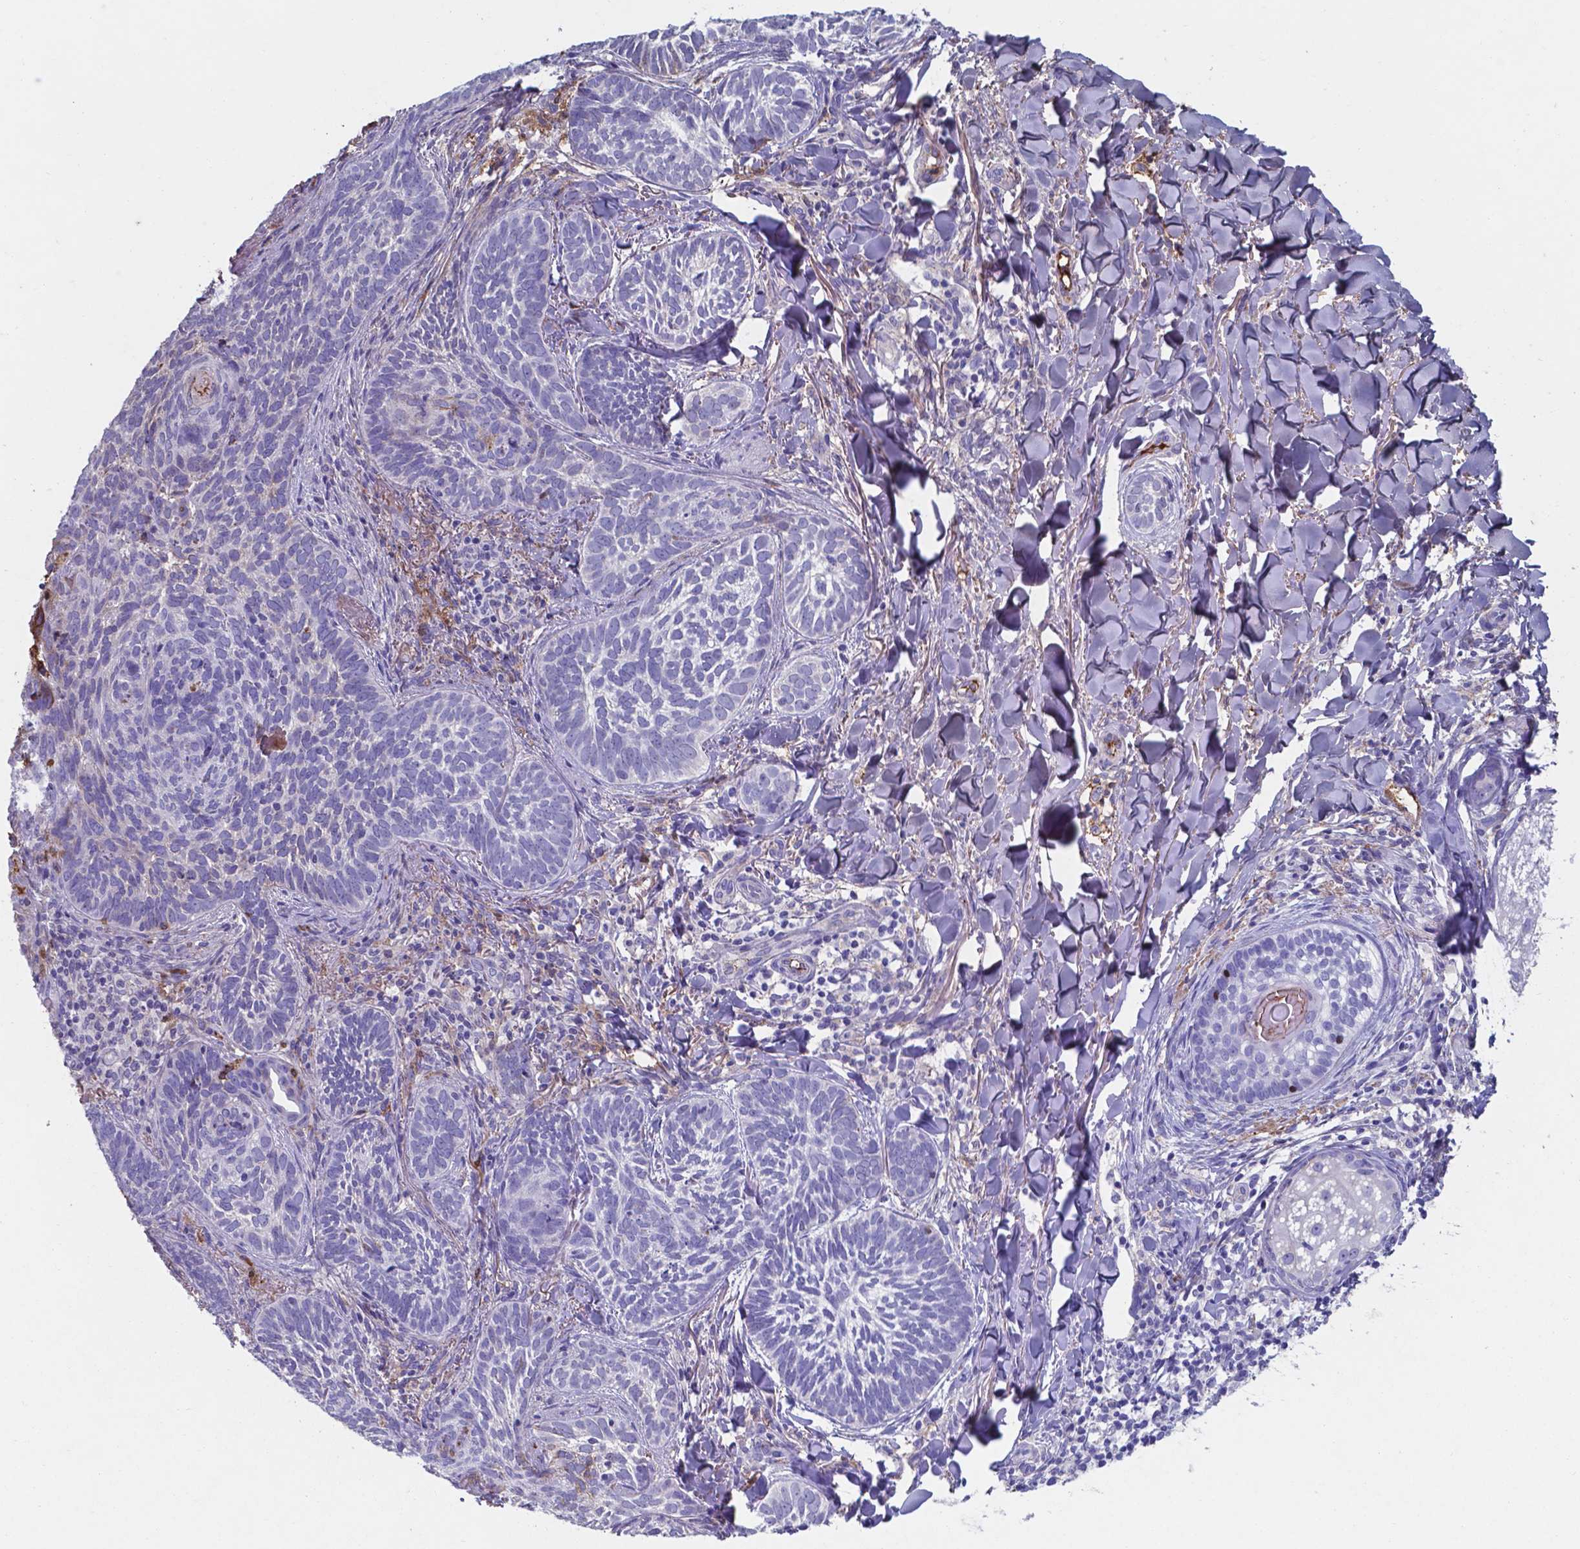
{"staining": {"intensity": "negative", "quantity": "none", "location": "none"}, "tissue": "skin cancer", "cell_type": "Tumor cells", "image_type": "cancer", "snomed": [{"axis": "morphology", "description": "Normal tissue, NOS"}, {"axis": "morphology", "description": "Basal cell carcinoma"}, {"axis": "topography", "description": "Skin"}], "caption": "The immunohistochemistry micrograph has no significant positivity in tumor cells of skin cancer tissue.", "gene": "SERPINA1", "patient": {"sex": "male", "age": 46}}